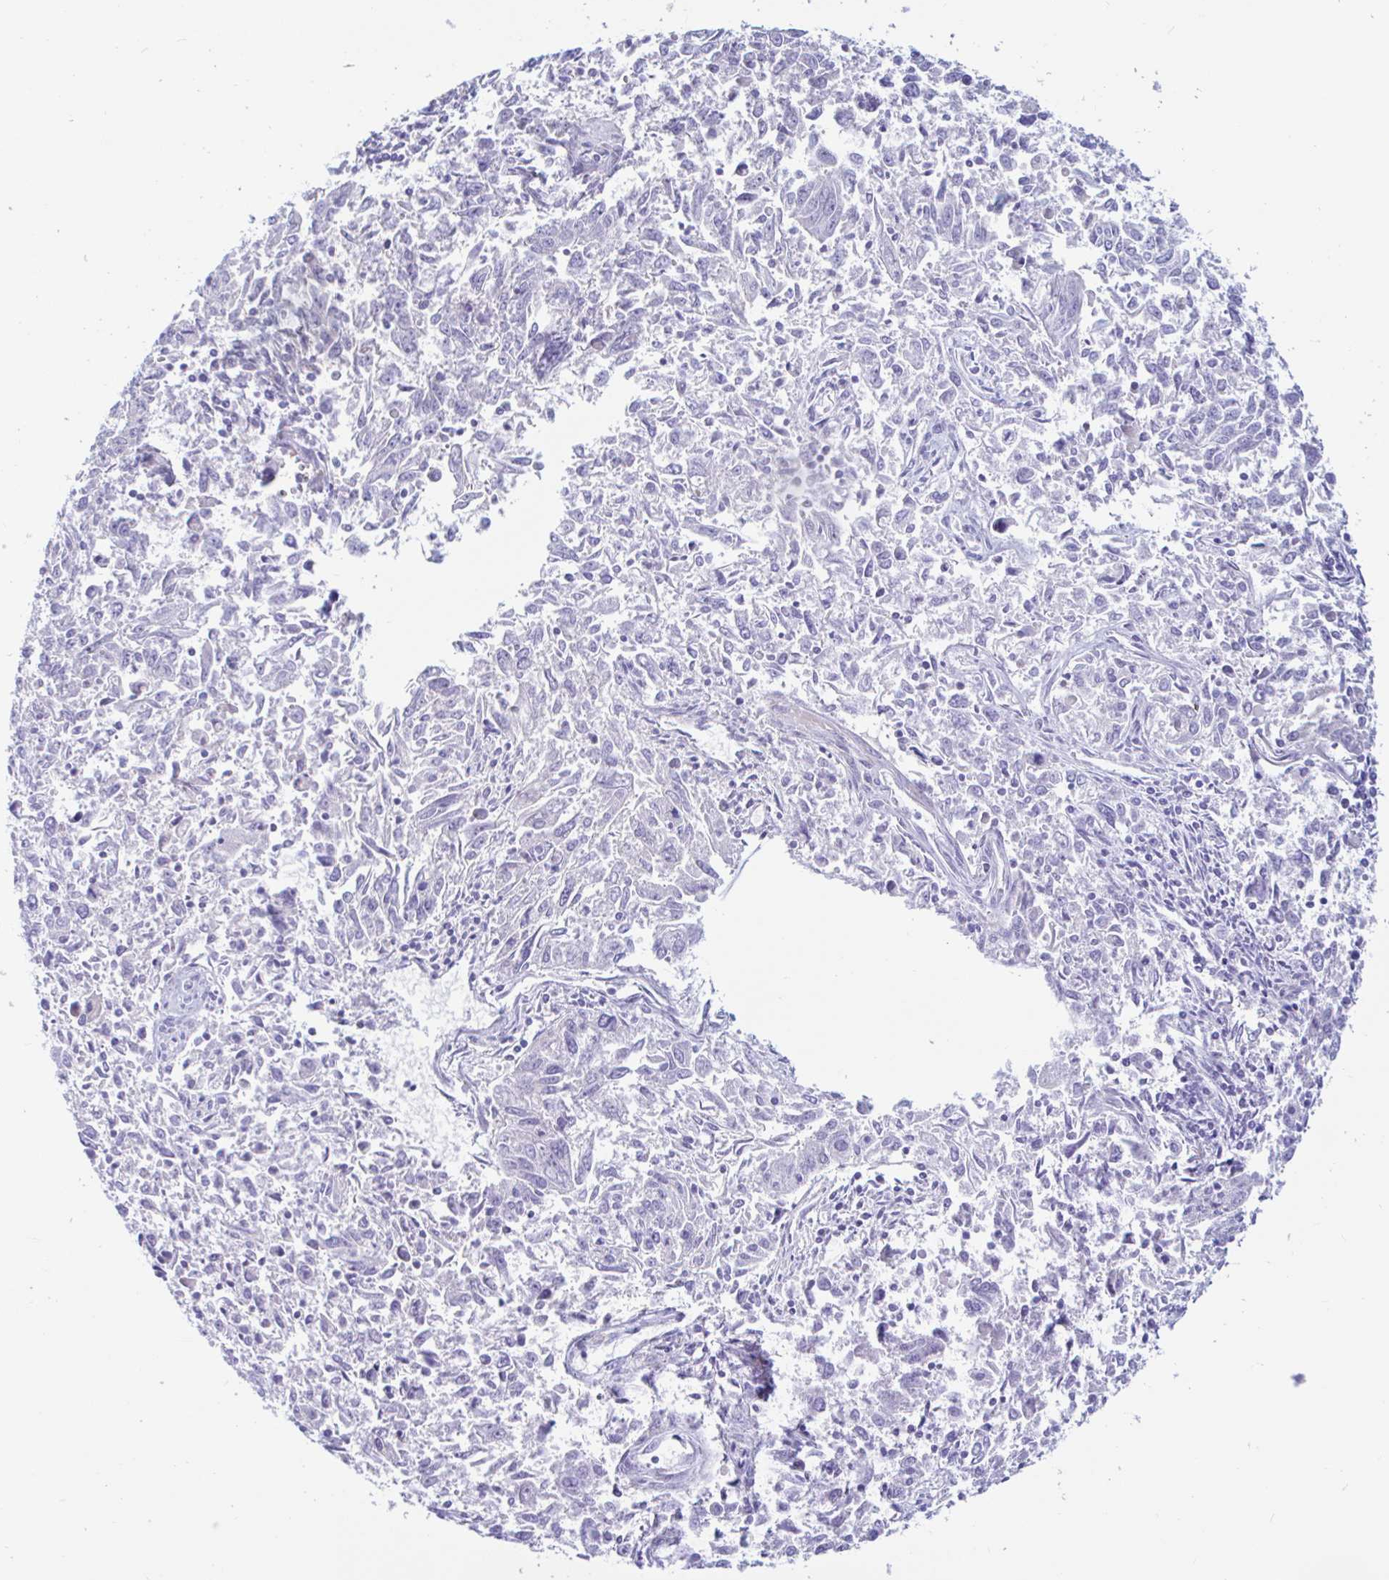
{"staining": {"intensity": "negative", "quantity": "none", "location": "none"}, "tissue": "endometrial cancer", "cell_type": "Tumor cells", "image_type": "cancer", "snomed": [{"axis": "morphology", "description": "Adenocarcinoma, NOS"}, {"axis": "topography", "description": "Endometrium"}], "caption": "This is an IHC image of endometrial cancer. There is no positivity in tumor cells.", "gene": "NBPF3", "patient": {"sex": "female", "age": 42}}